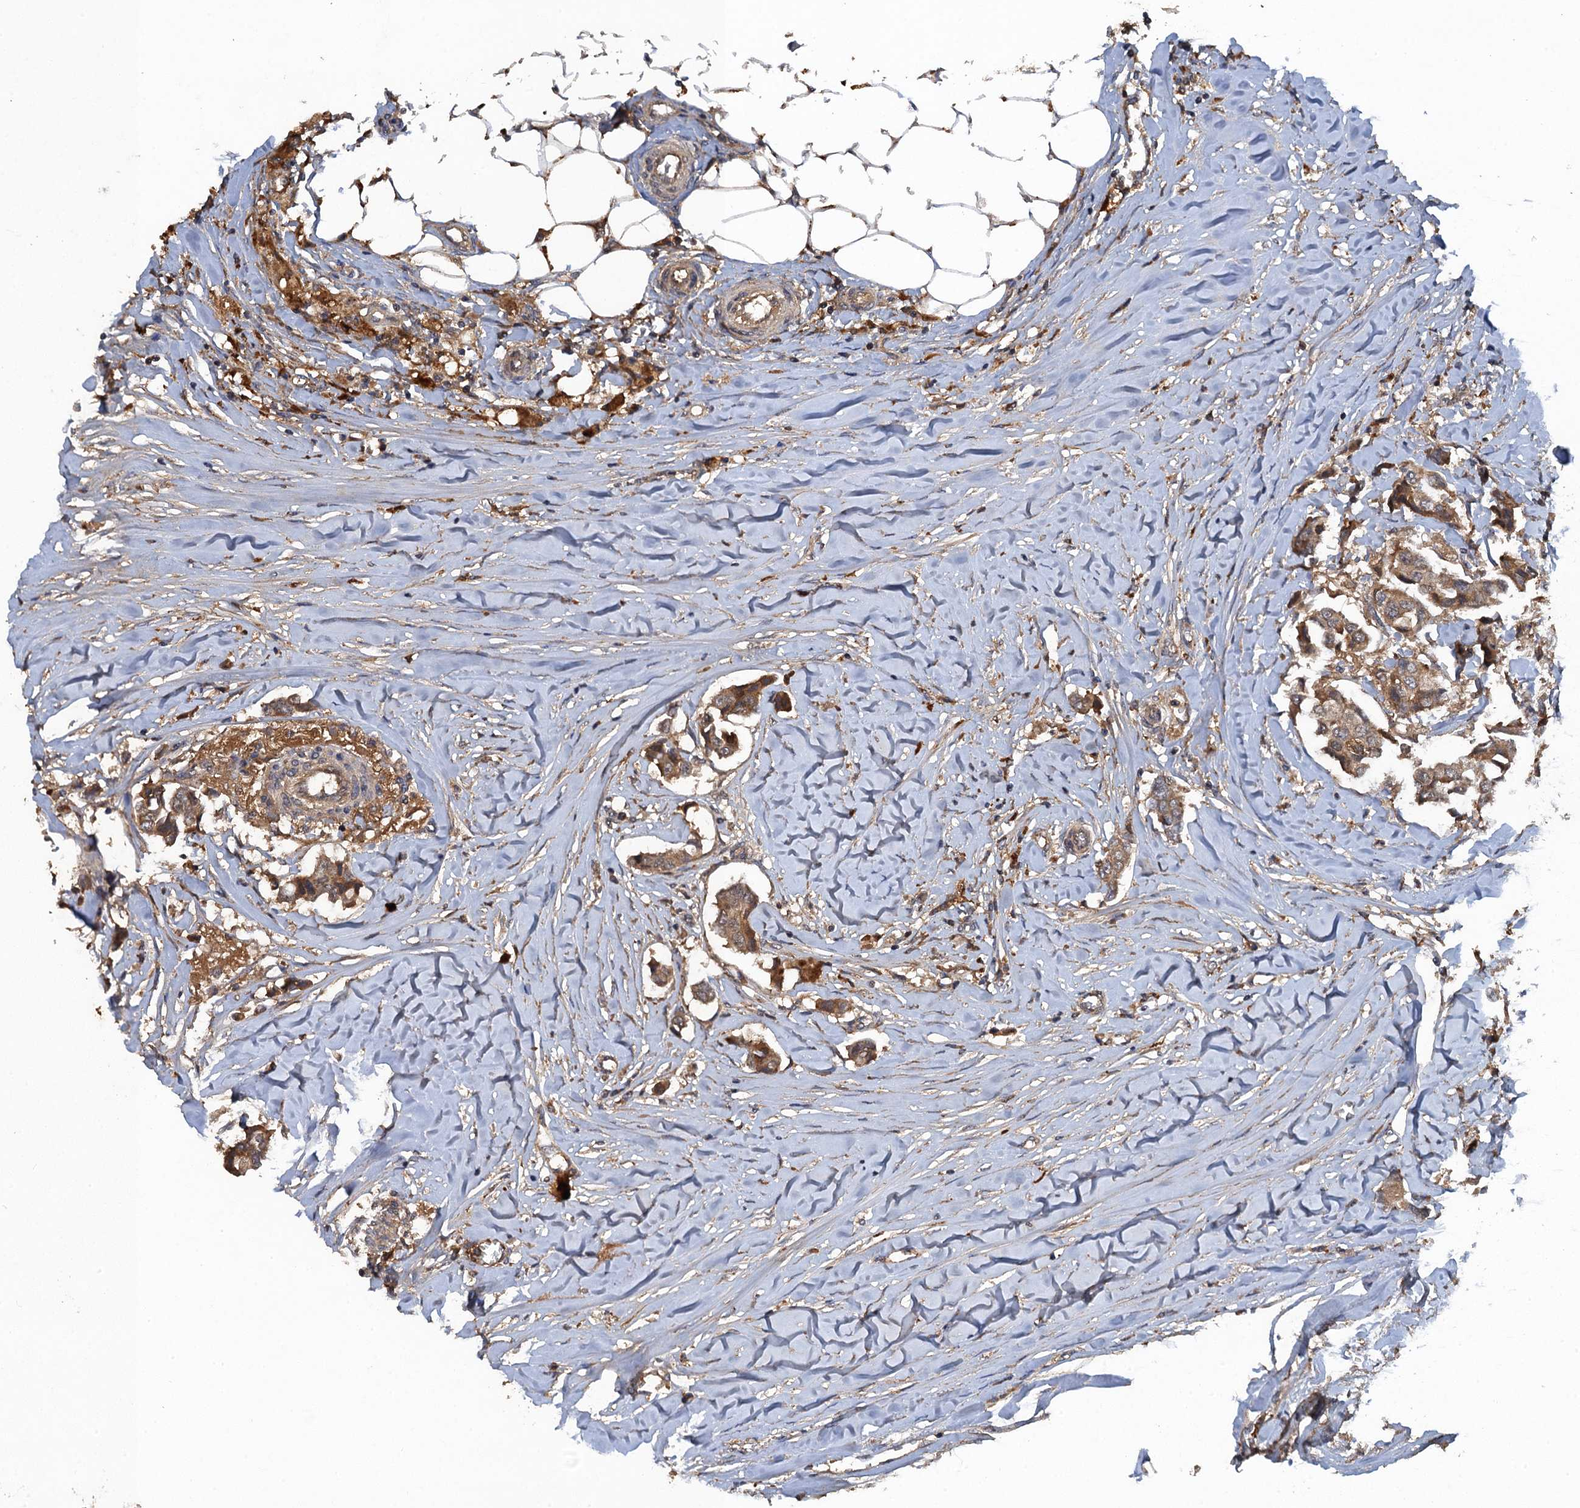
{"staining": {"intensity": "moderate", "quantity": ">75%", "location": "cytoplasmic/membranous"}, "tissue": "breast cancer", "cell_type": "Tumor cells", "image_type": "cancer", "snomed": [{"axis": "morphology", "description": "Duct carcinoma"}, {"axis": "topography", "description": "Breast"}], "caption": "IHC of invasive ductal carcinoma (breast) reveals medium levels of moderate cytoplasmic/membranous expression in about >75% of tumor cells.", "gene": "HAPLN3", "patient": {"sex": "female", "age": 80}}